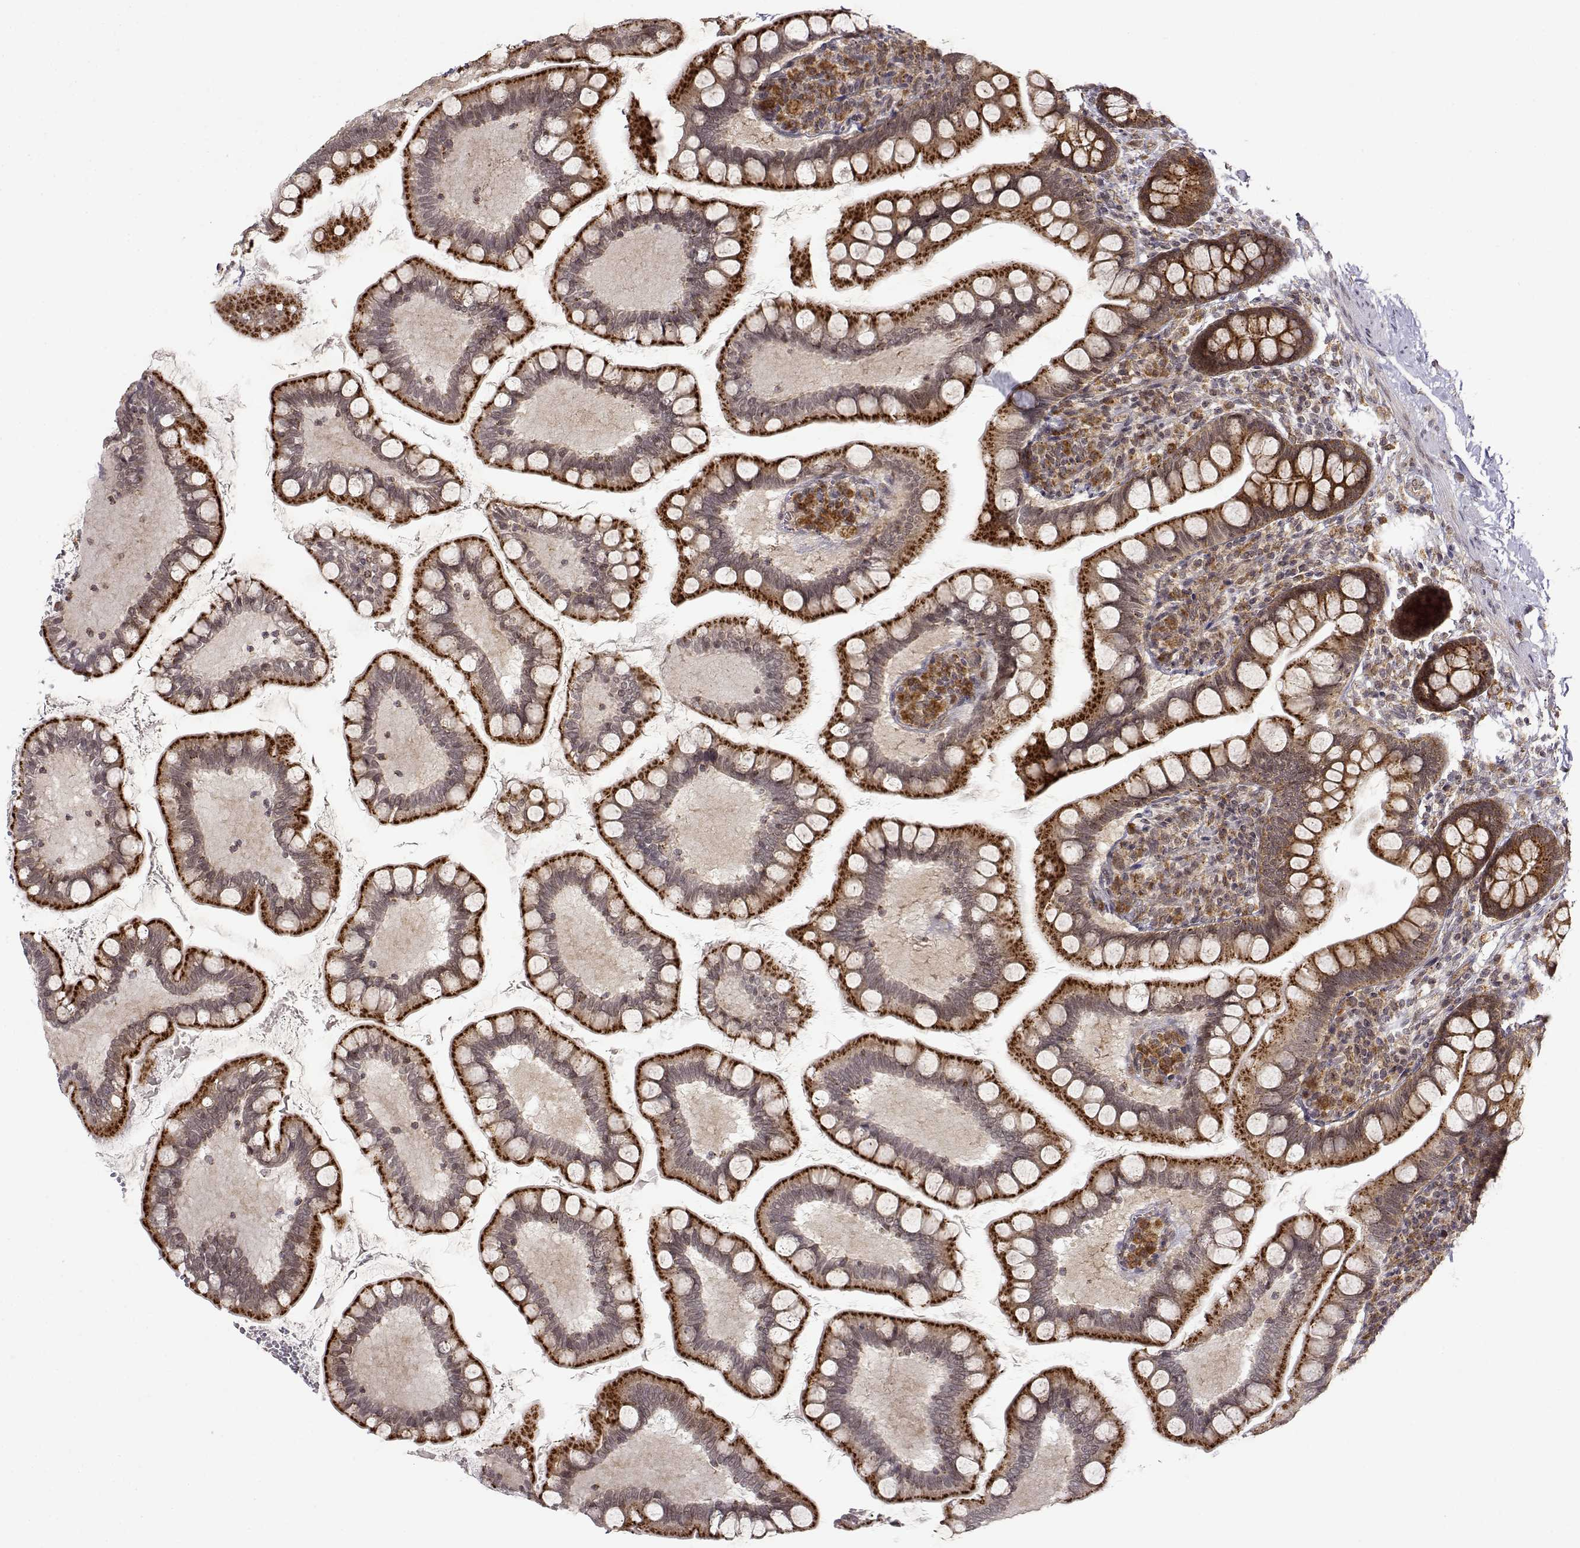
{"staining": {"intensity": "strong", "quantity": ">75%", "location": "cytoplasmic/membranous"}, "tissue": "small intestine", "cell_type": "Glandular cells", "image_type": "normal", "snomed": [{"axis": "morphology", "description": "Normal tissue, NOS"}, {"axis": "topography", "description": "Small intestine"}], "caption": "Protein expression analysis of normal human small intestine reveals strong cytoplasmic/membranous staining in approximately >75% of glandular cells. Nuclei are stained in blue.", "gene": "RNF13", "patient": {"sex": "female", "age": 56}}